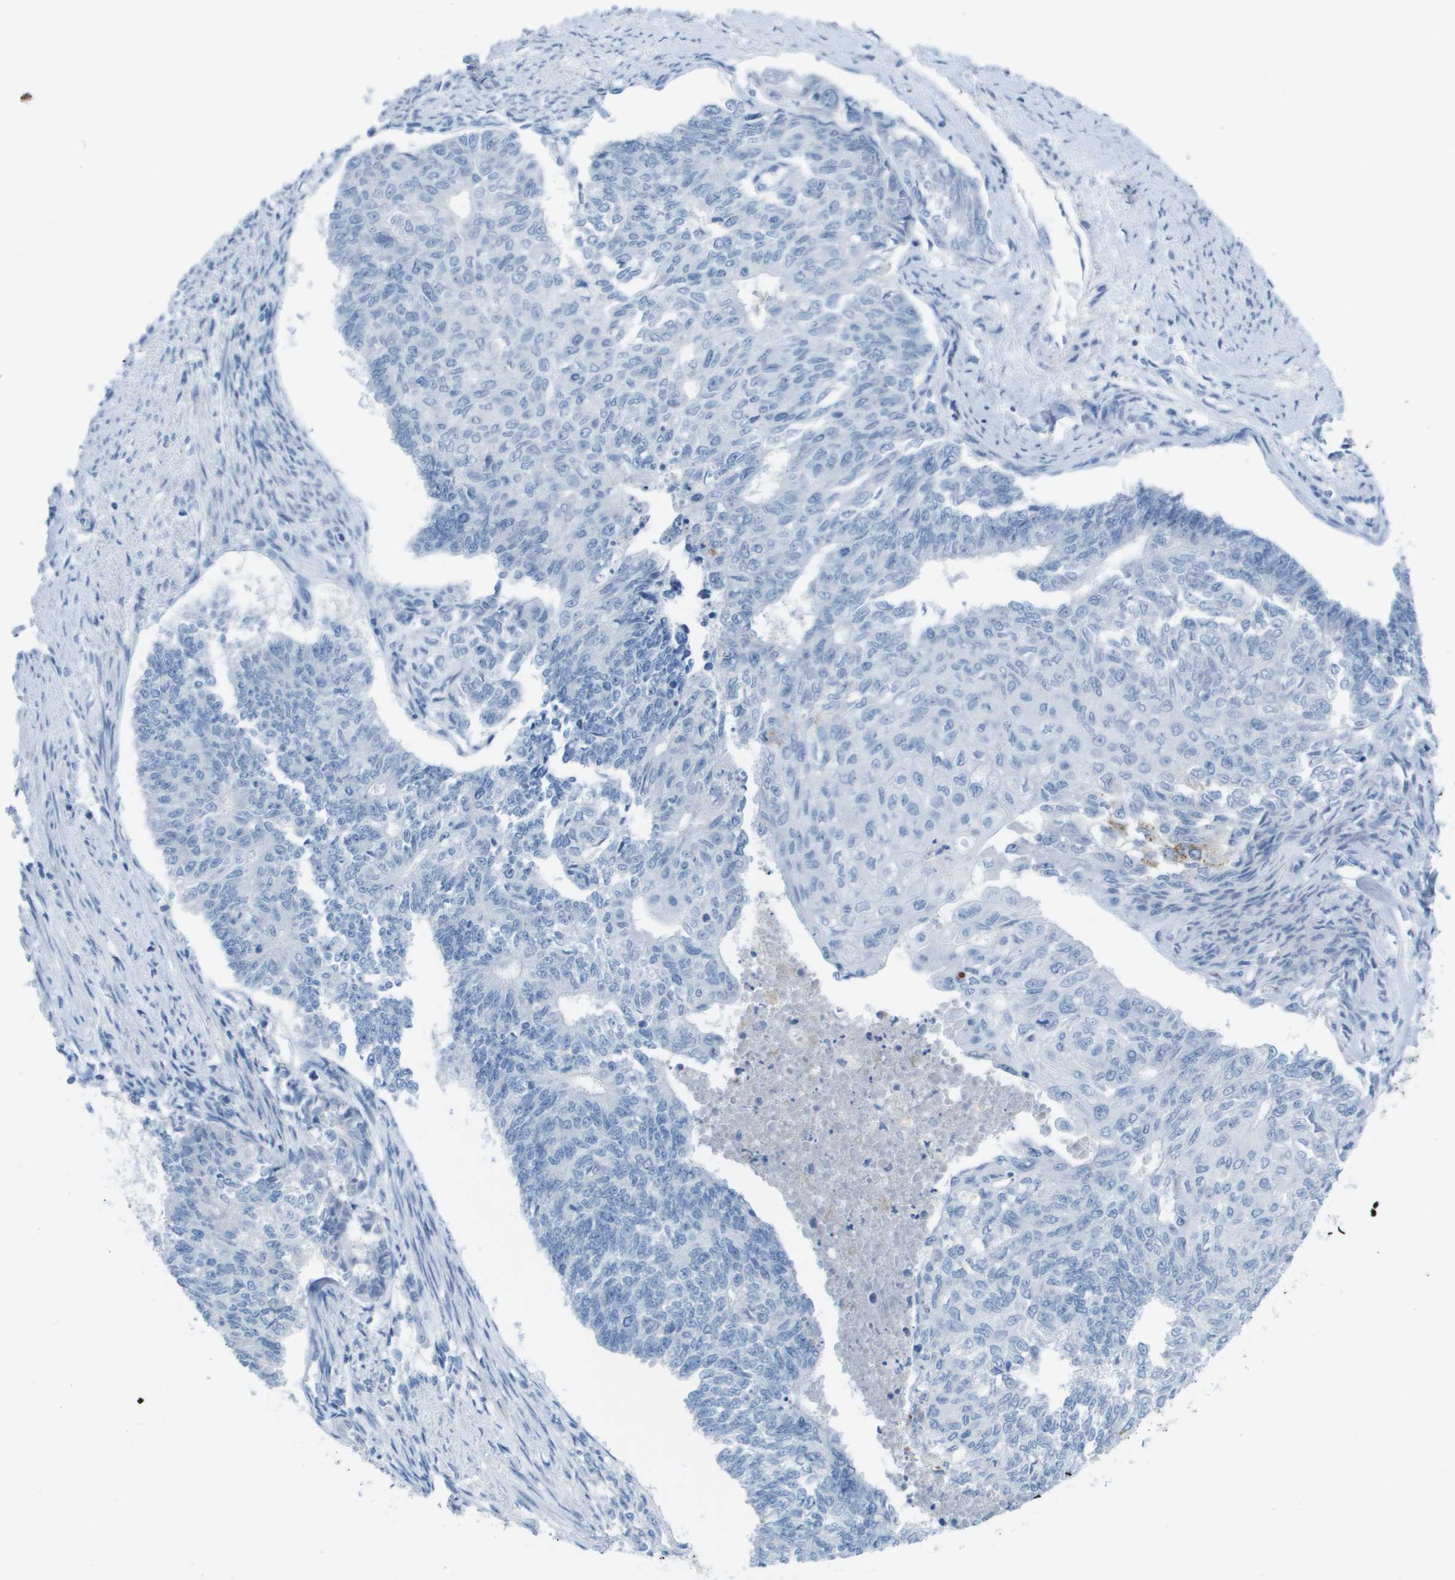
{"staining": {"intensity": "negative", "quantity": "none", "location": "none"}, "tissue": "endometrial cancer", "cell_type": "Tumor cells", "image_type": "cancer", "snomed": [{"axis": "morphology", "description": "Adenocarcinoma, NOS"}, {"axis": "topography", "description": "Endometrium"}], "caption": "Tumor cells show no significant expression in endometrial adenocarcinoma.", "gene": "GPR18", "patient": {"sex": "female", "age": 32}}